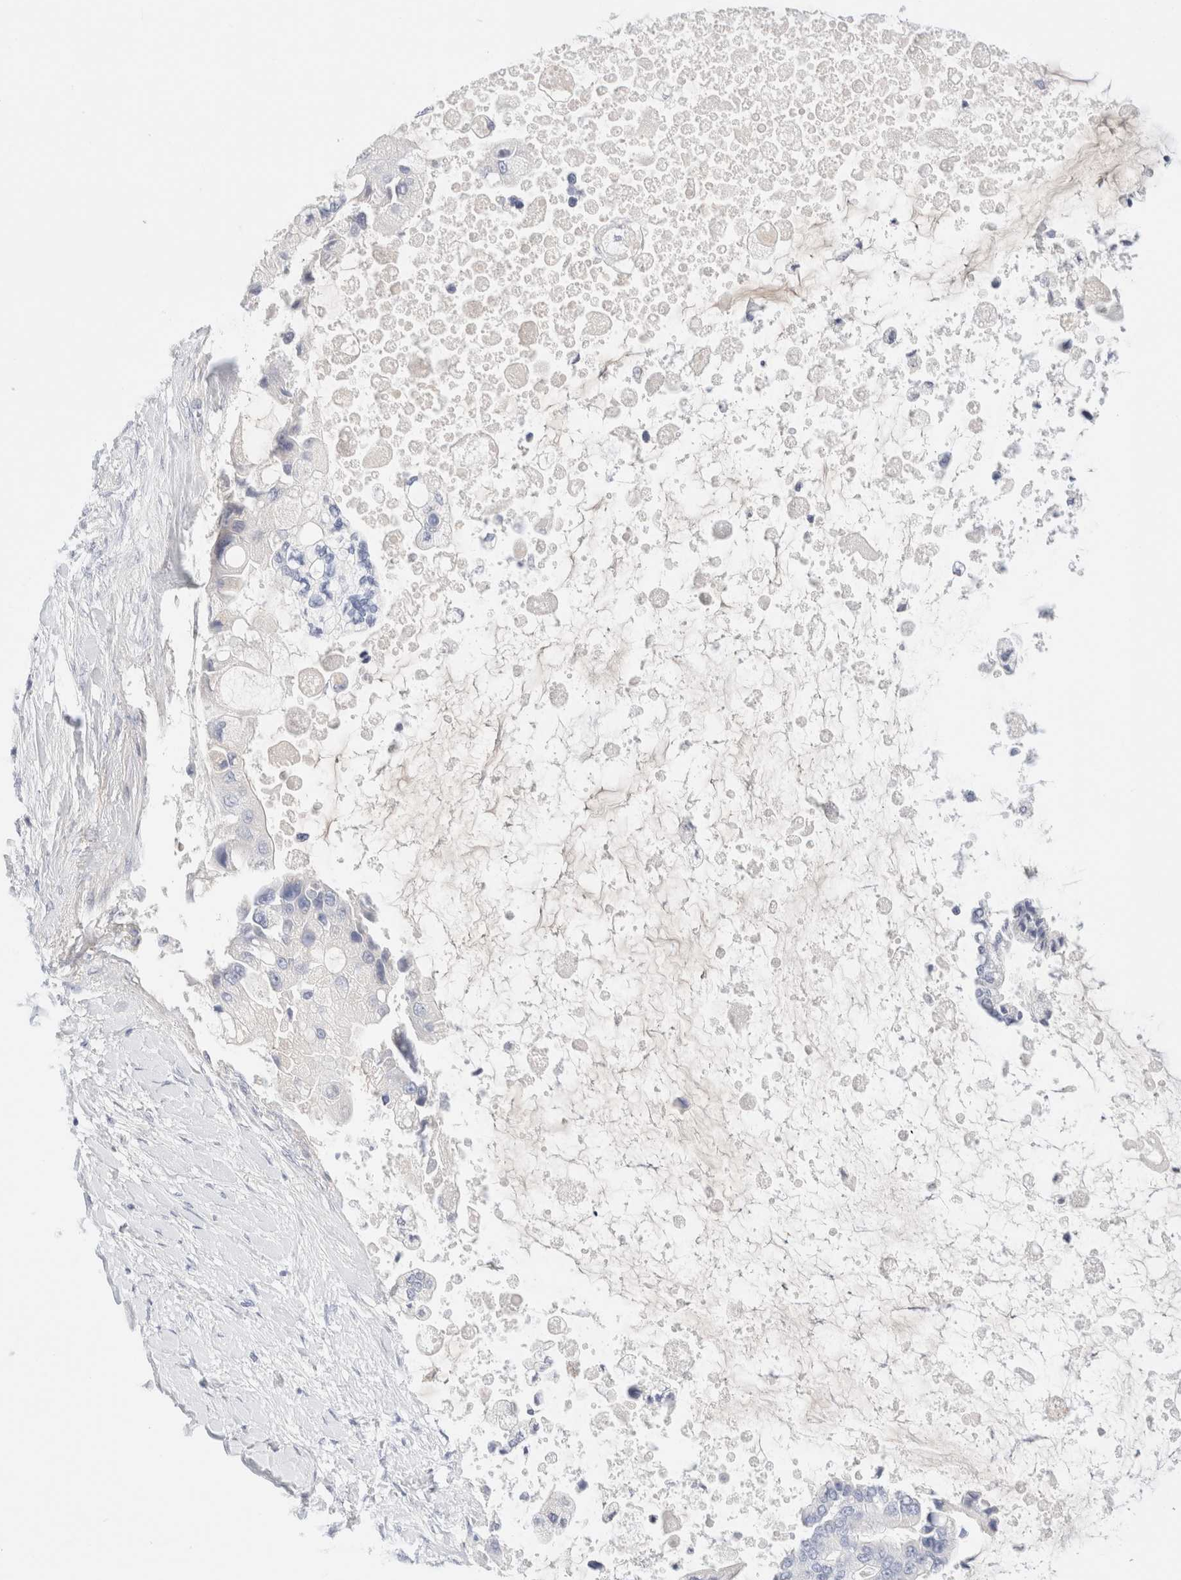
{"staining": {"intensity": "negative", "quantity": "none", "location": "none"}, "tissue": "liver cancer", "cell_type": "Tumor cells", "image_type": "cancer", "snomed": [{"axis": "morphology", "description": "Cholangiocarcinoma"}, {"axis": "topography", "description": "Liver"}], "caption": "Cholangiocarcinoma (liver) stained for a protein using IHC demonstrates no positivity tumor cells.", "gene": "DPYS", "patient": {"sex": "male", "age": 50}}